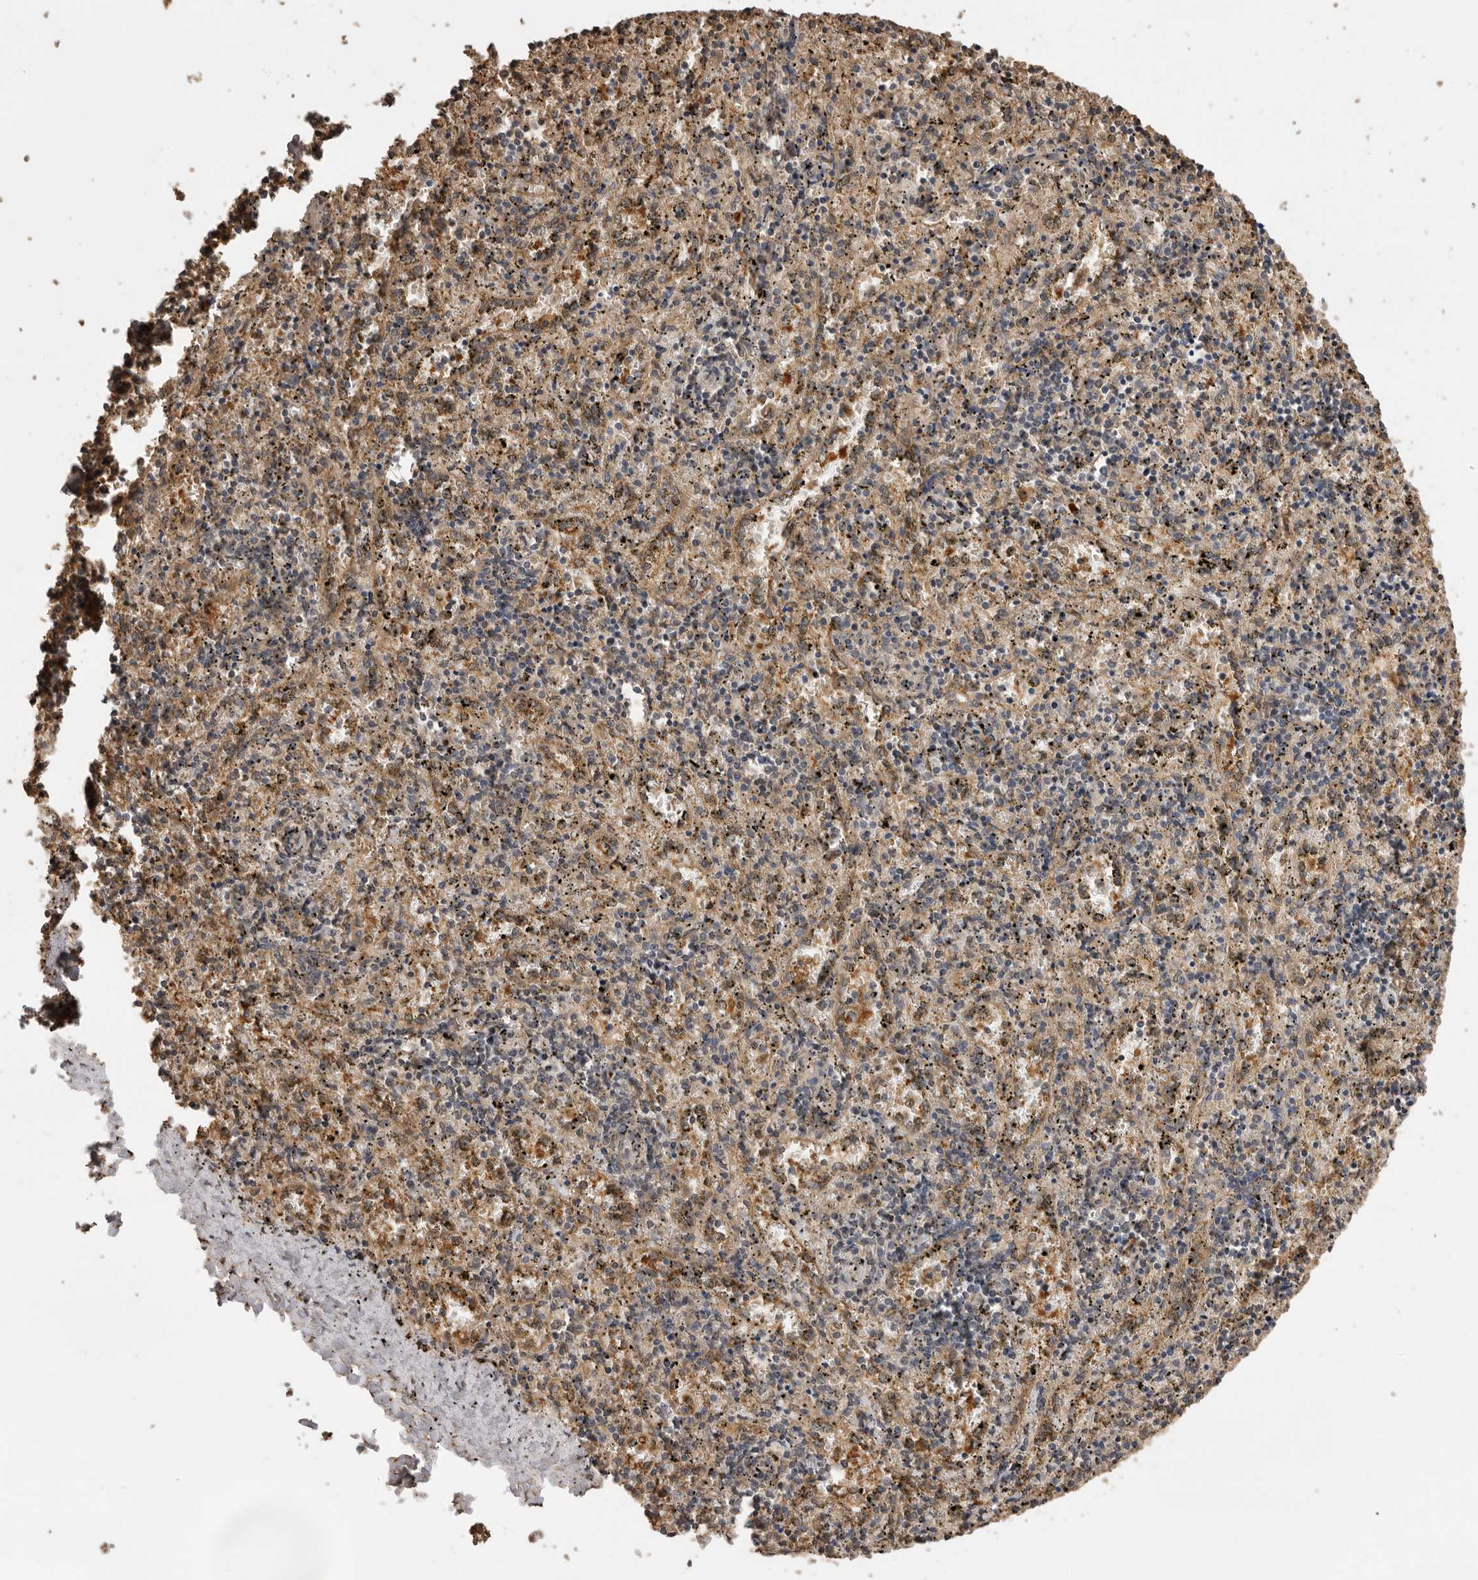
{"staining": {"intensity": "weak", "quantity": "25%-75%", "location": "nuclear"}, "tissue": "spleen", "cell_type": "Cells in red pulp", "image_type": "normal", "snomed": [{"axis": "morphology", "description": "Normal tissue, NOS"}, {"axis": "topography", "description": "Spleen"}], "caption": "A low amount of weak nuclear positivity is seen in about 25%-75% of cells in red pulp in benign spleen. The protein of interest is shown in brown color, while the nuclei are stained blue.", "gene": "JAG2", "patient": {"sex": "male", "age": 11}}